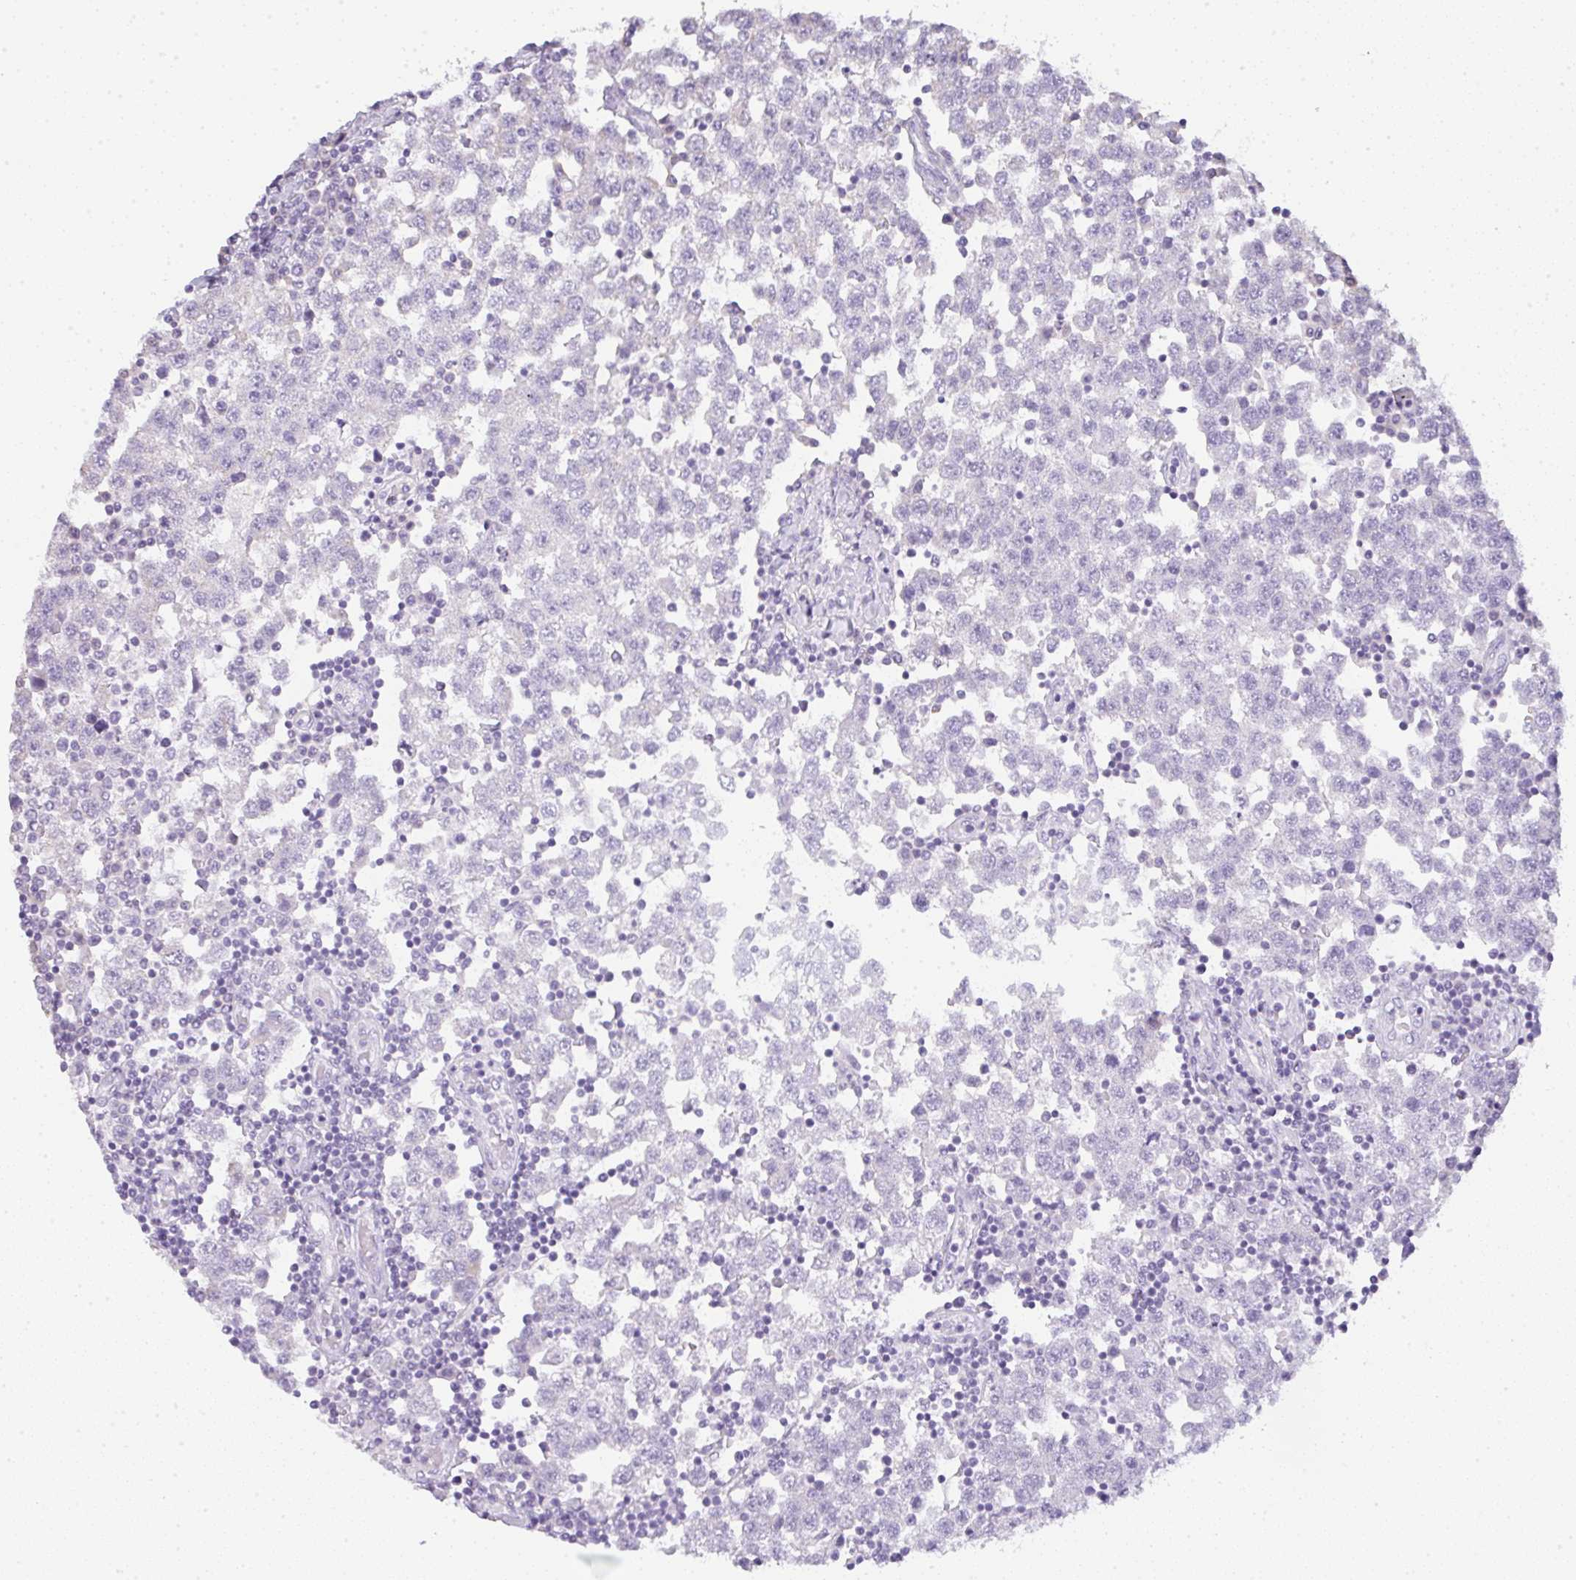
{"staining": {"intensity": "negative", "quantity": "none", "location": "none"}, "tissue": "testis cancer", "cell_type": "Tumor cells", "image_type": "cancer", "snomed": [{"axis": "morphology", "description": "Seminoma, NOS"}, {"axis": "topography", "description": "Testis"}], "caption": "Tumor cells show no significant protein staining in testis cancer.", "gene": "LPAR4", "patient": {"sex": "male", "age": 34}}